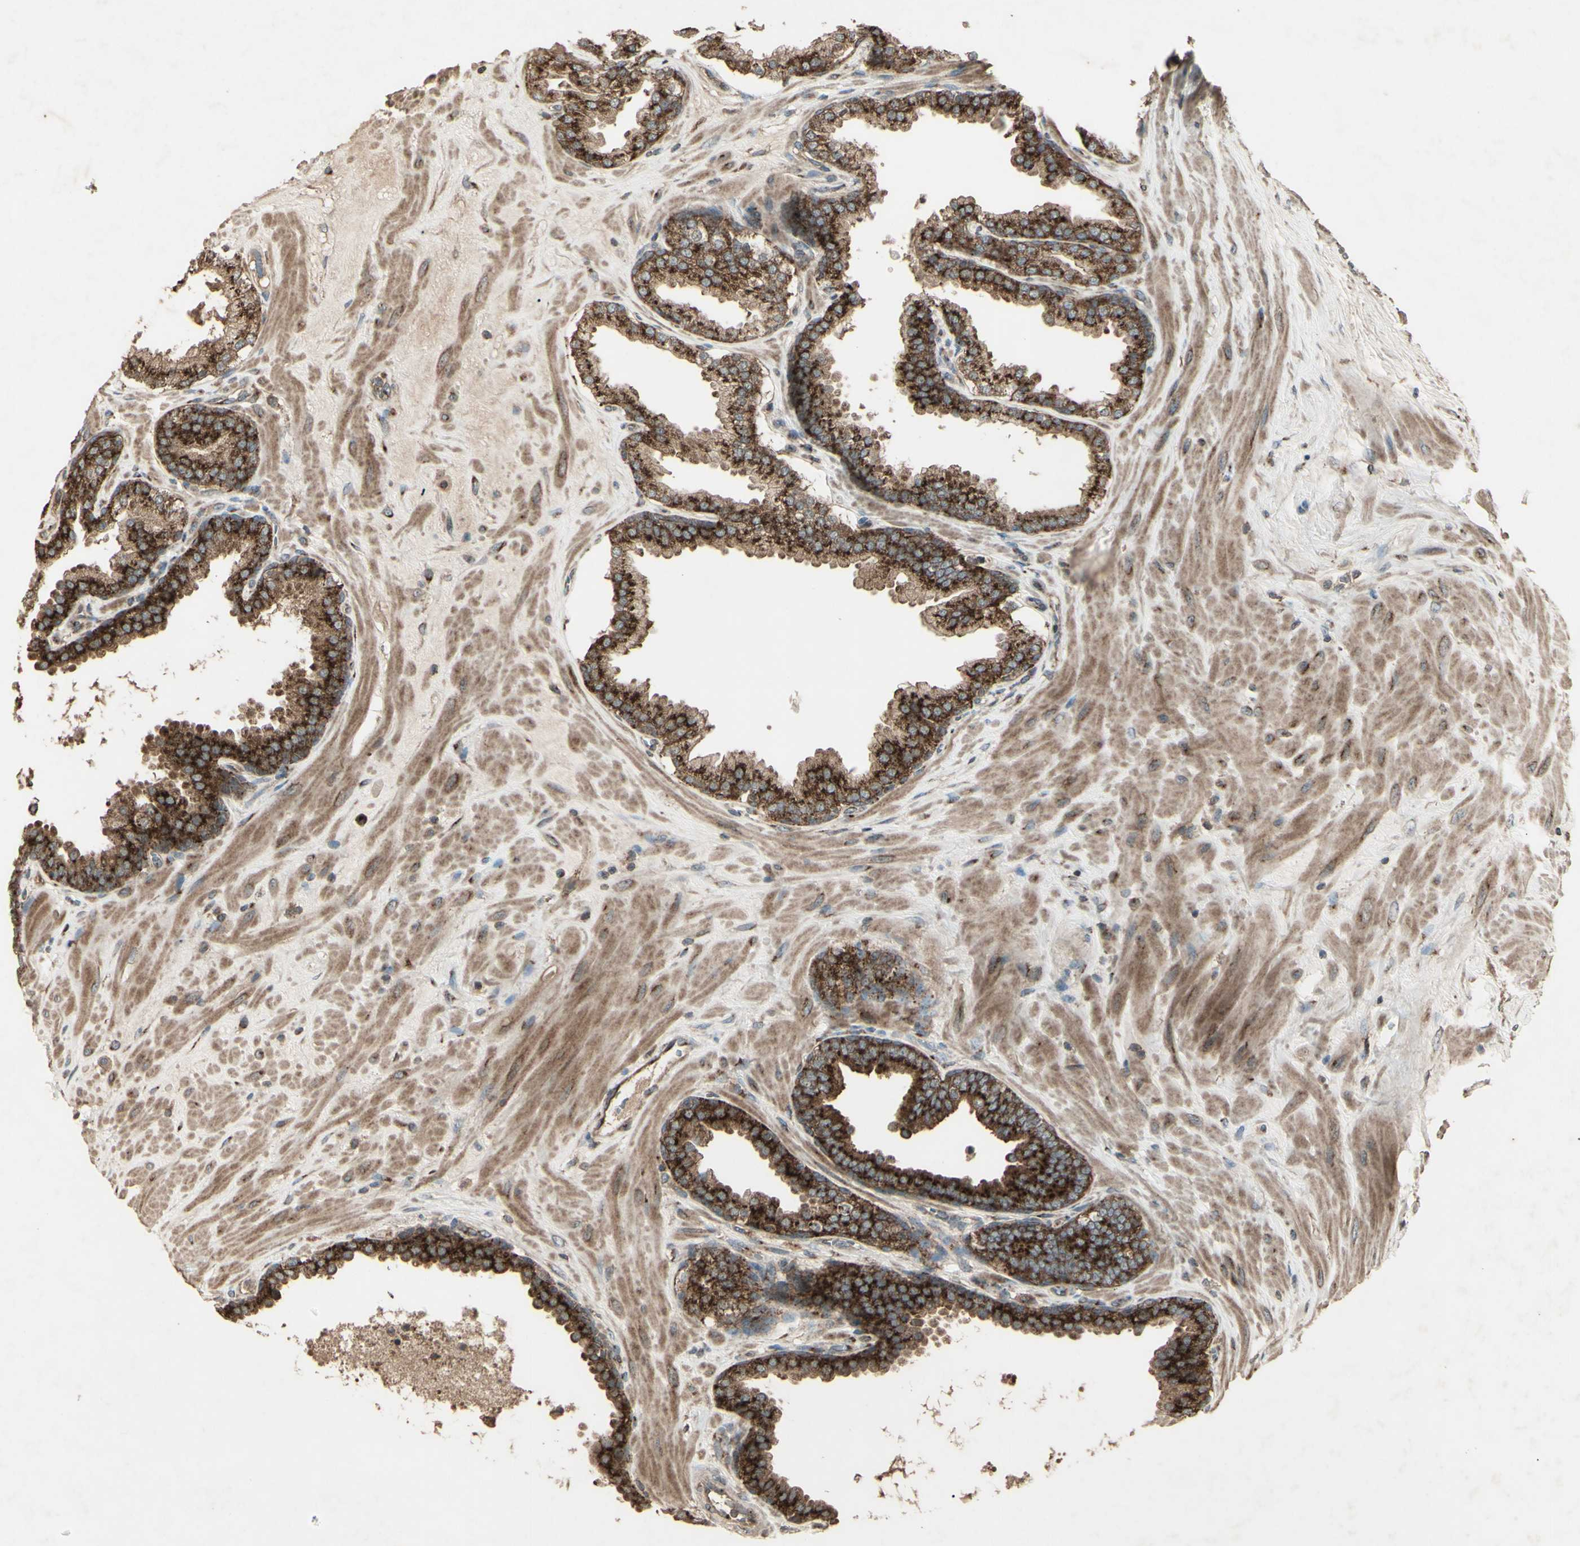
{"staining": {"intensity": "strong", "quantity": ">75%", "location": "cytoplasmic/membranous"}, "tissue": "prostate", "cell_type": "Glandular cells", "image_type": "normal", "snomed": [{"axis": "morphology", "description": "Normal tissue, NOS"}, {"axis": "topography", "description": "Prostate"}], "caption": "A high-resolution image shows IHC staining of unremarkable prostate, which shows strong cytoplasmic/membranous positivity in approximately >75% of glandular cells.", "gene": "AP1G1", "patient": {"sex": "male", "age": 51}}